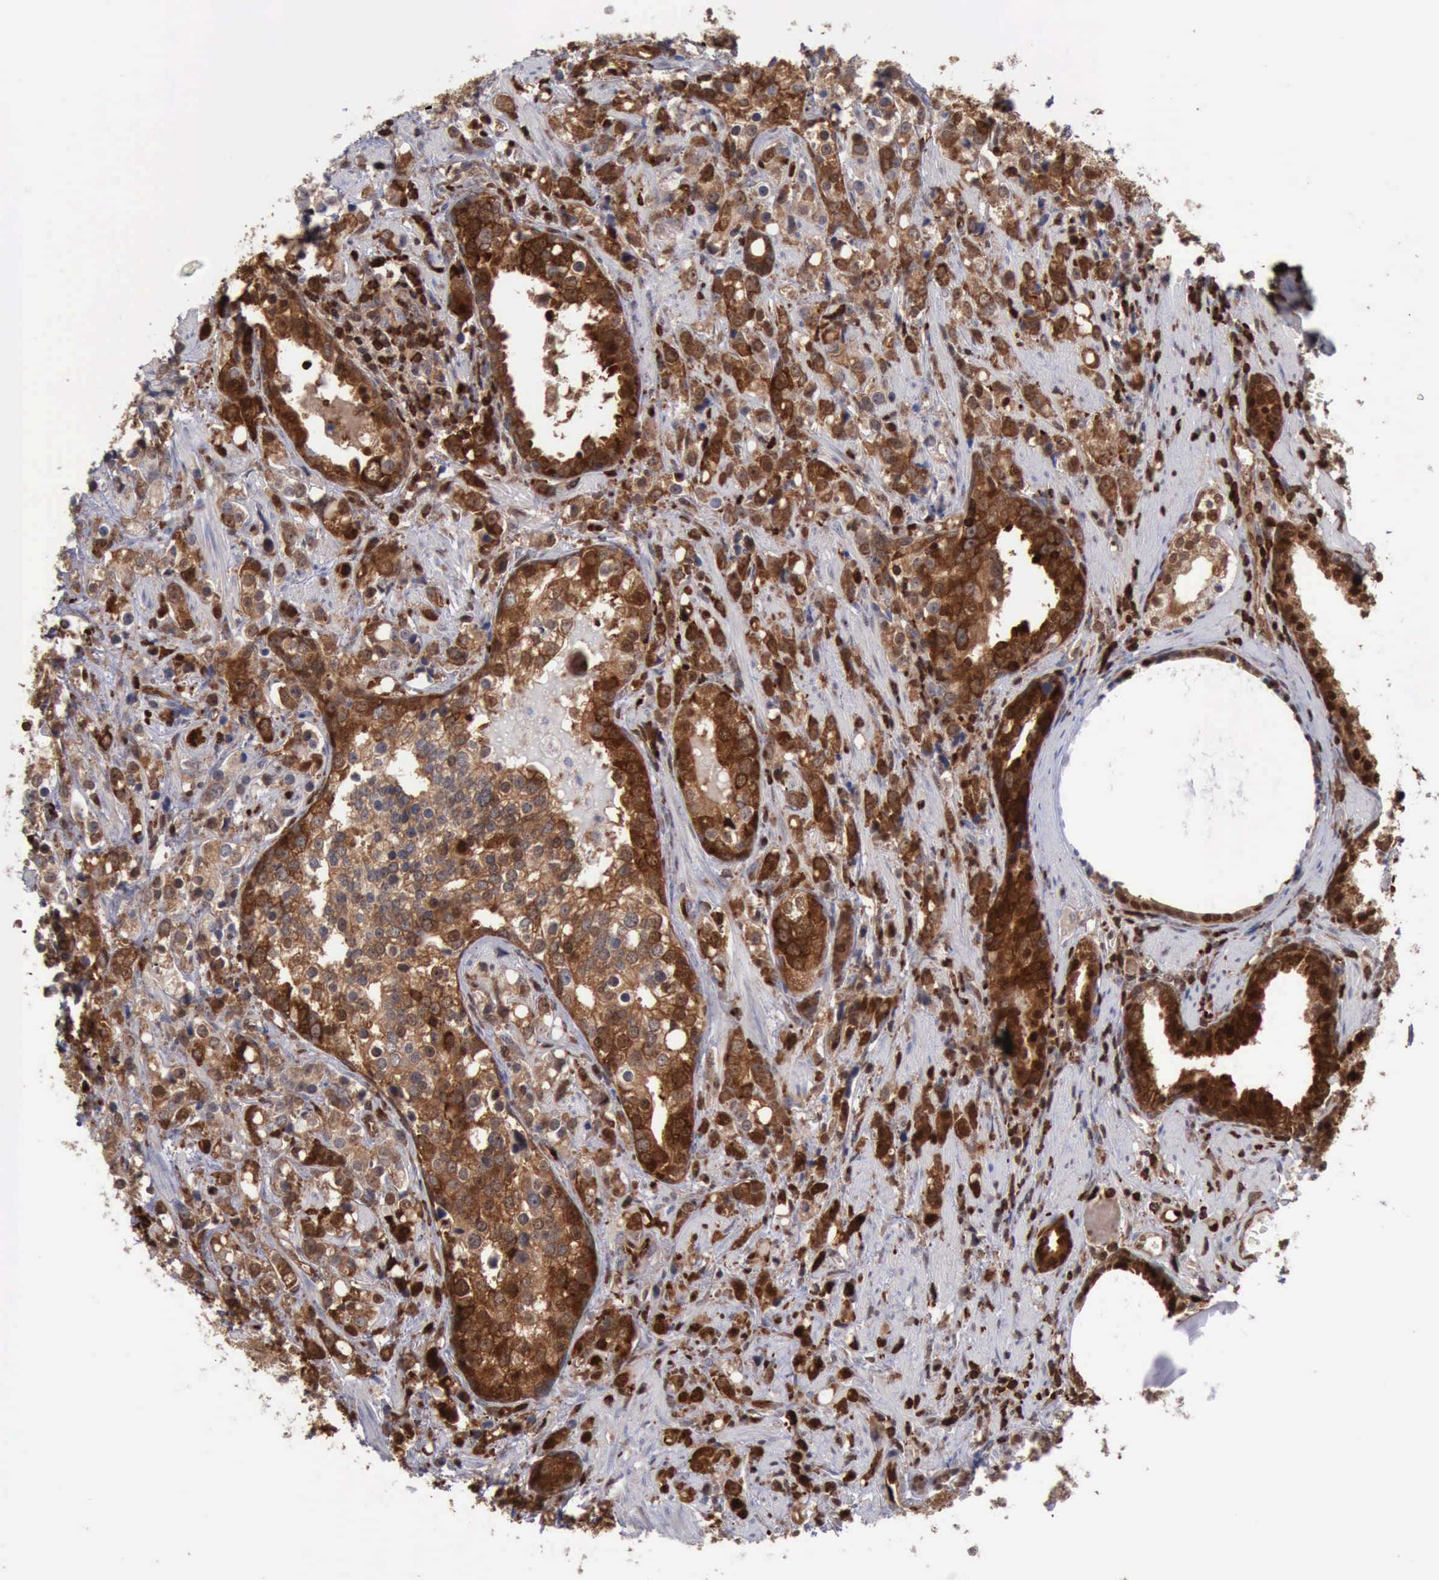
{"staining": {"intensity": "strong", "quantity": ">75%", "location": "cytoplasmic/membranous,nuclear"}, "tissue": "prostate cancer", "cell_type": "Tumor cells", "image_type": "cancer", "snomed": [{"axis": "morphology", "description": "Adenocarcinoma, High grade"}, {"axis": "topography", "description": "Prostate"}], "caption": "Brown immunohistochemical staining in prostate high-grade adenocarcinoma exhibits strong cytoplasmic/membranous and nuclear expression in about >75% of tumor cells.", "gene": "PDCD4", "patient": {"sex": "male", "age": 71}}